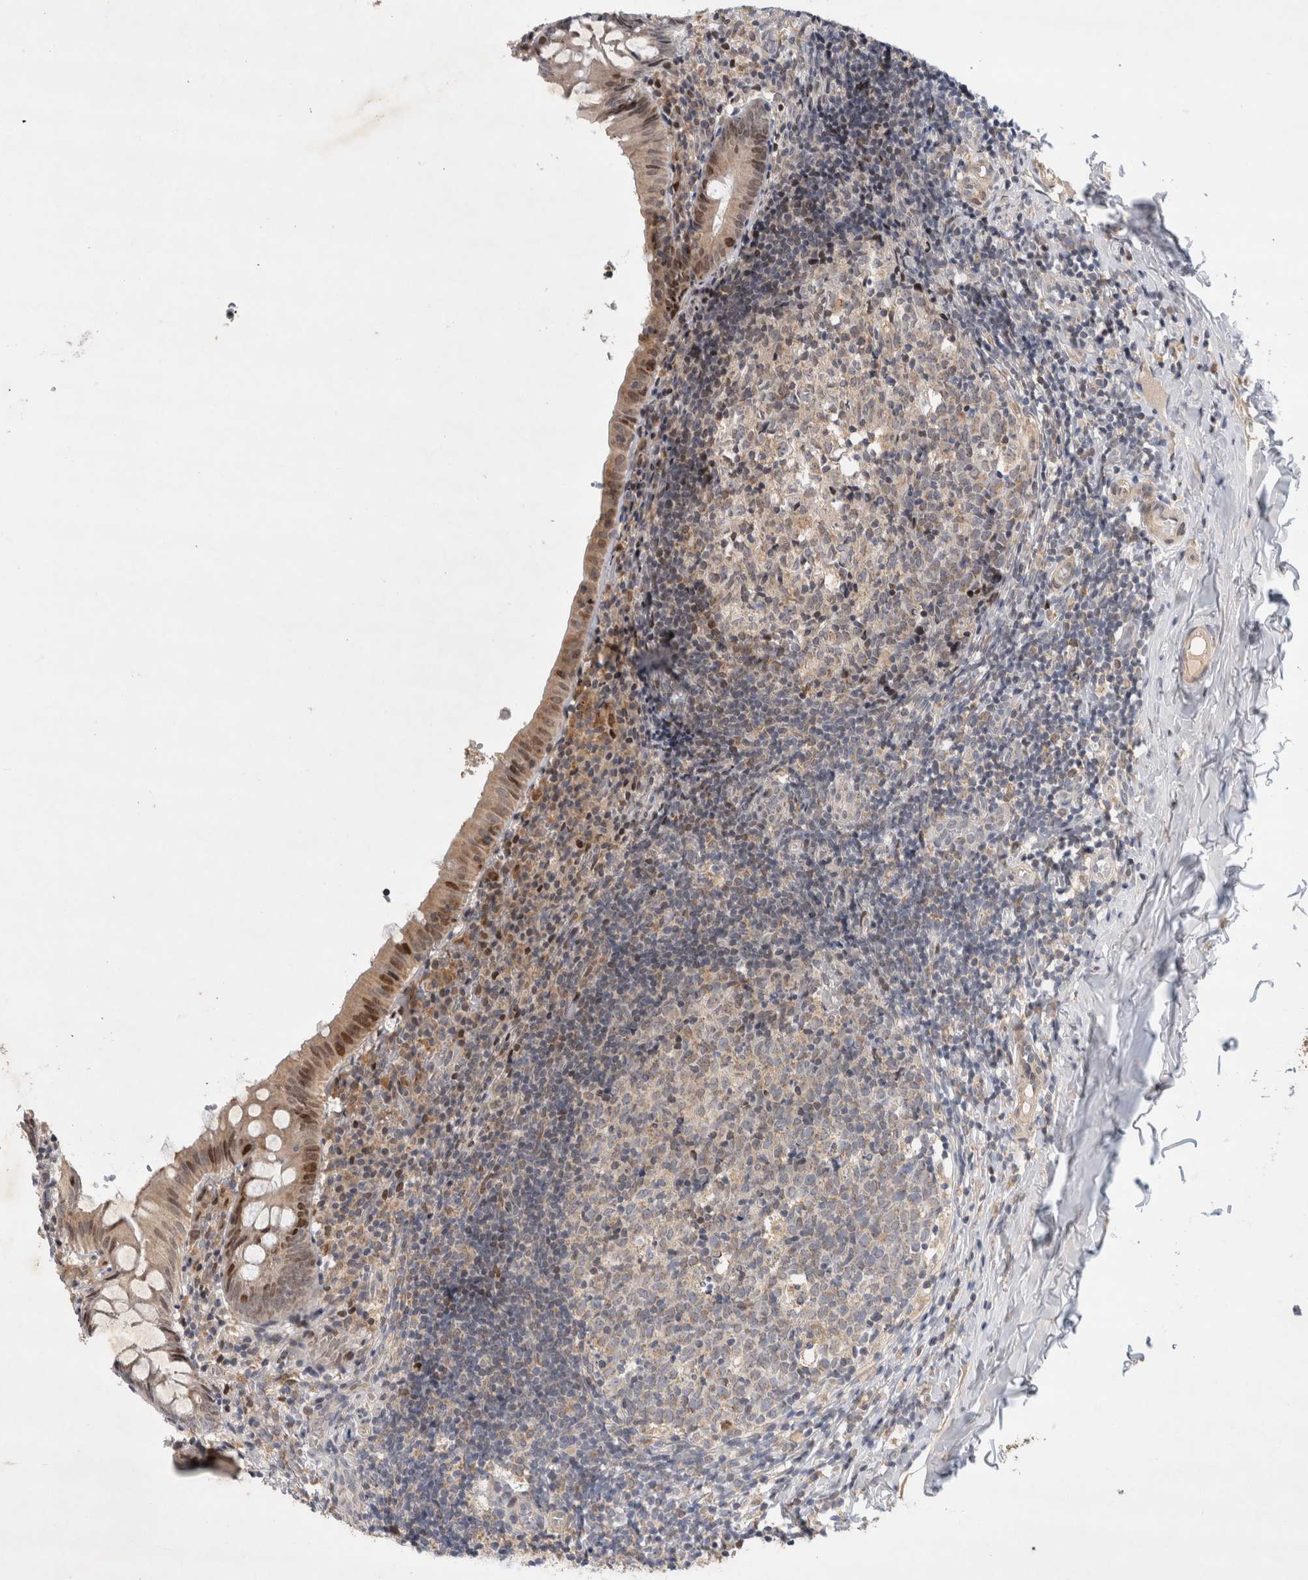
{"staining": {"intensity": "moderate", "quantity": ">75%", "location": "cytoplasmic/membranous,nuclear"}, "tissue": "appendix", "cell_type": "Glandular cells", "image_type": "normal", "snomed": [{"axis": "morphology", "description": "Normal tissue, NOS"}, {"axis": "topography", "description": "Appendix"}], "caption": "A brown stain highlights moderate cytoplasmic/membranous,nuclear staining of a protein in glandular cells of unremarkable appendix. (brown staining indicates protein expression, while blue staining denotes nuclei).", "gene": "C8orf58", "patient": {"sex": "male", "age": 8}}